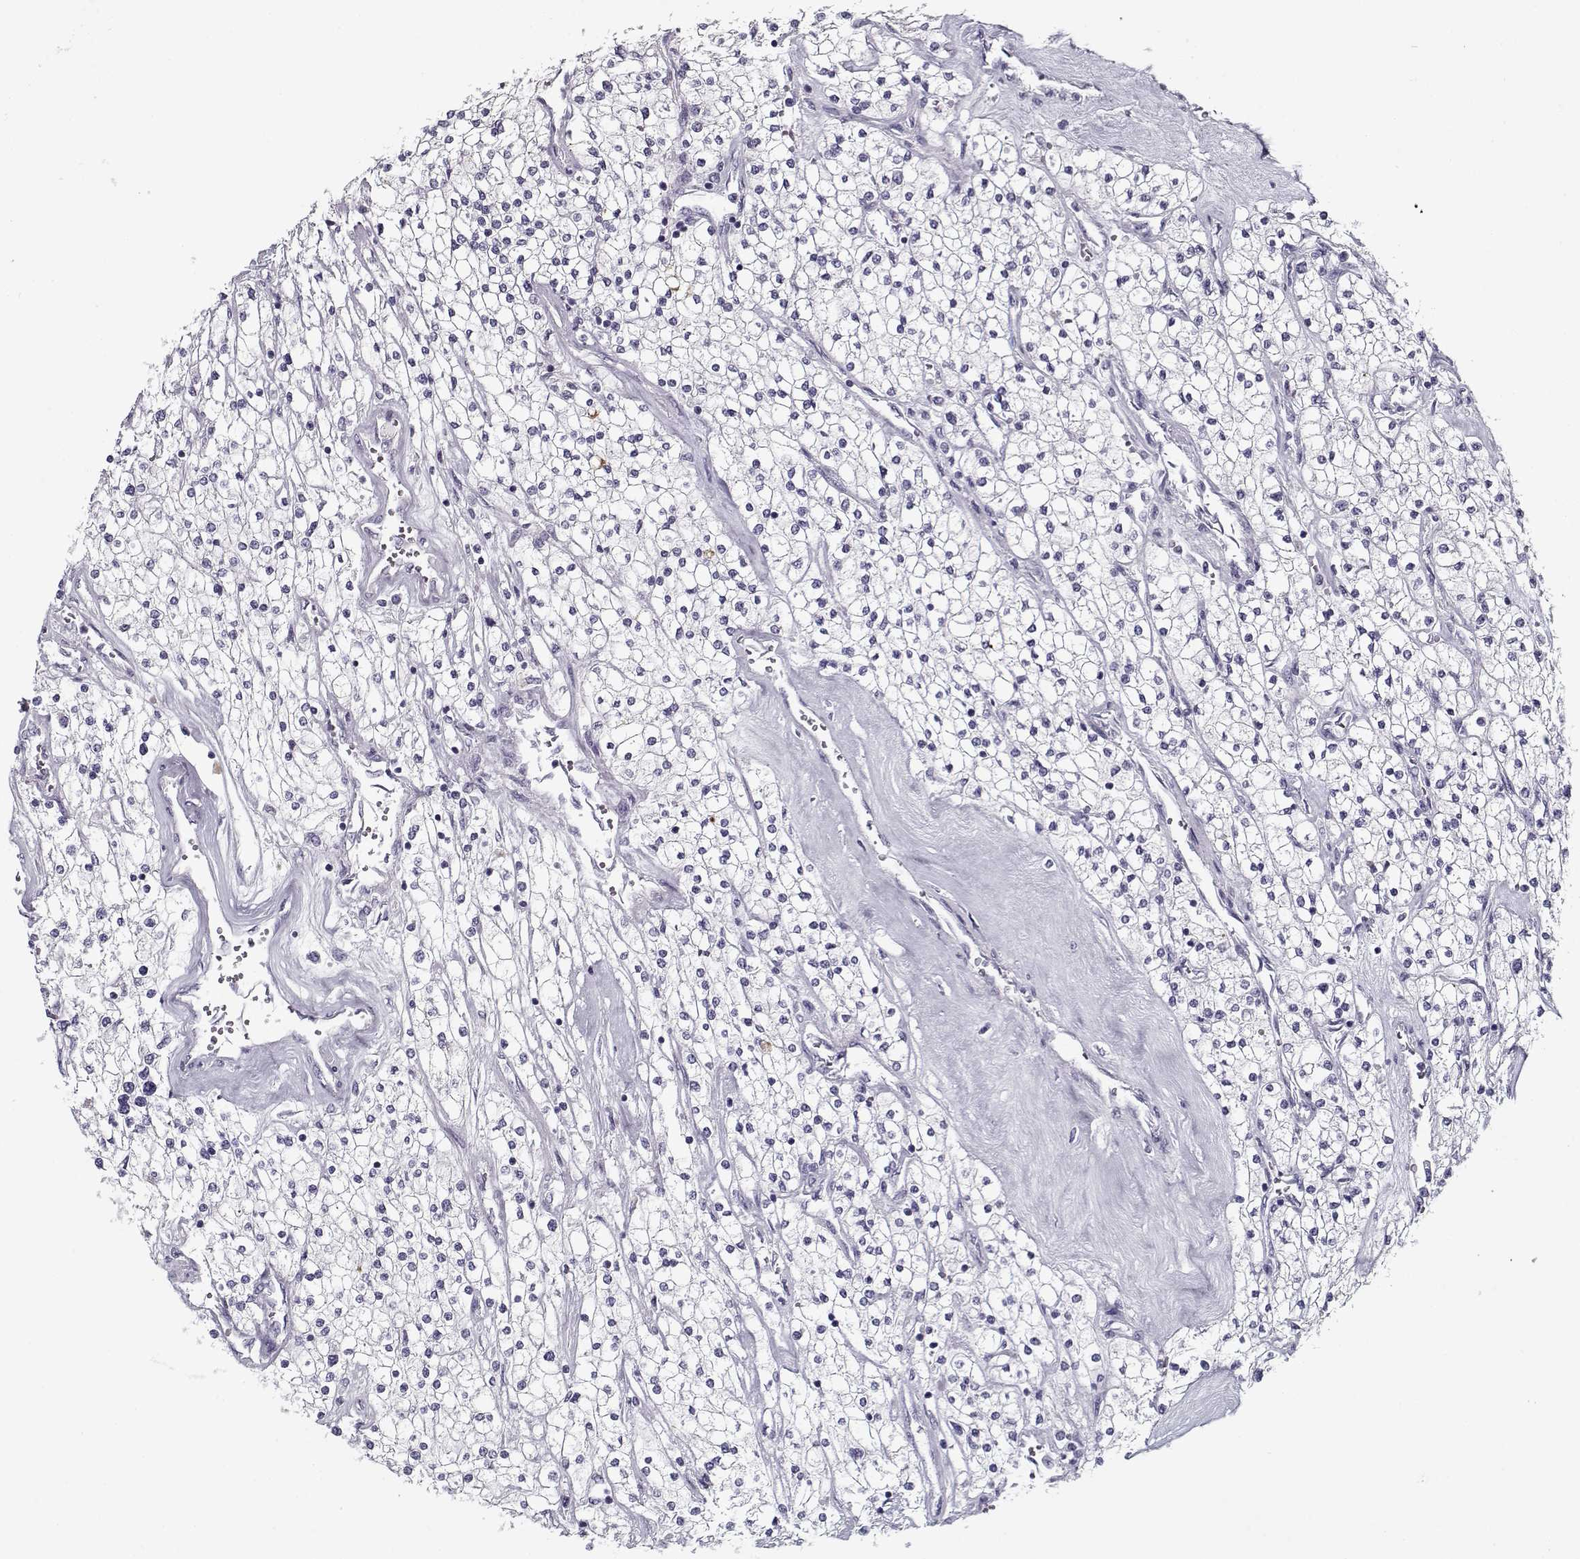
{"staining": {"intensity": "negative", "quantity": "none", "location": "none"}, "tissue": "renal cancer", "cell_type": "Tumor cells", "image_type": "cancer", "snomed": [{"axis": "morphology", "description": "Adenocarcinoma, NOS"}, {"axis": "topography", "description": "Kidney"}], "caption": "Immunohistochemistry (IHC) histopathology image of renal adenocarcinoma stained for a protein (brown), which reveals no positivity in tumor cells.", "gene": "CCDC136", "patient": {"sex": "male", "age": 80}}